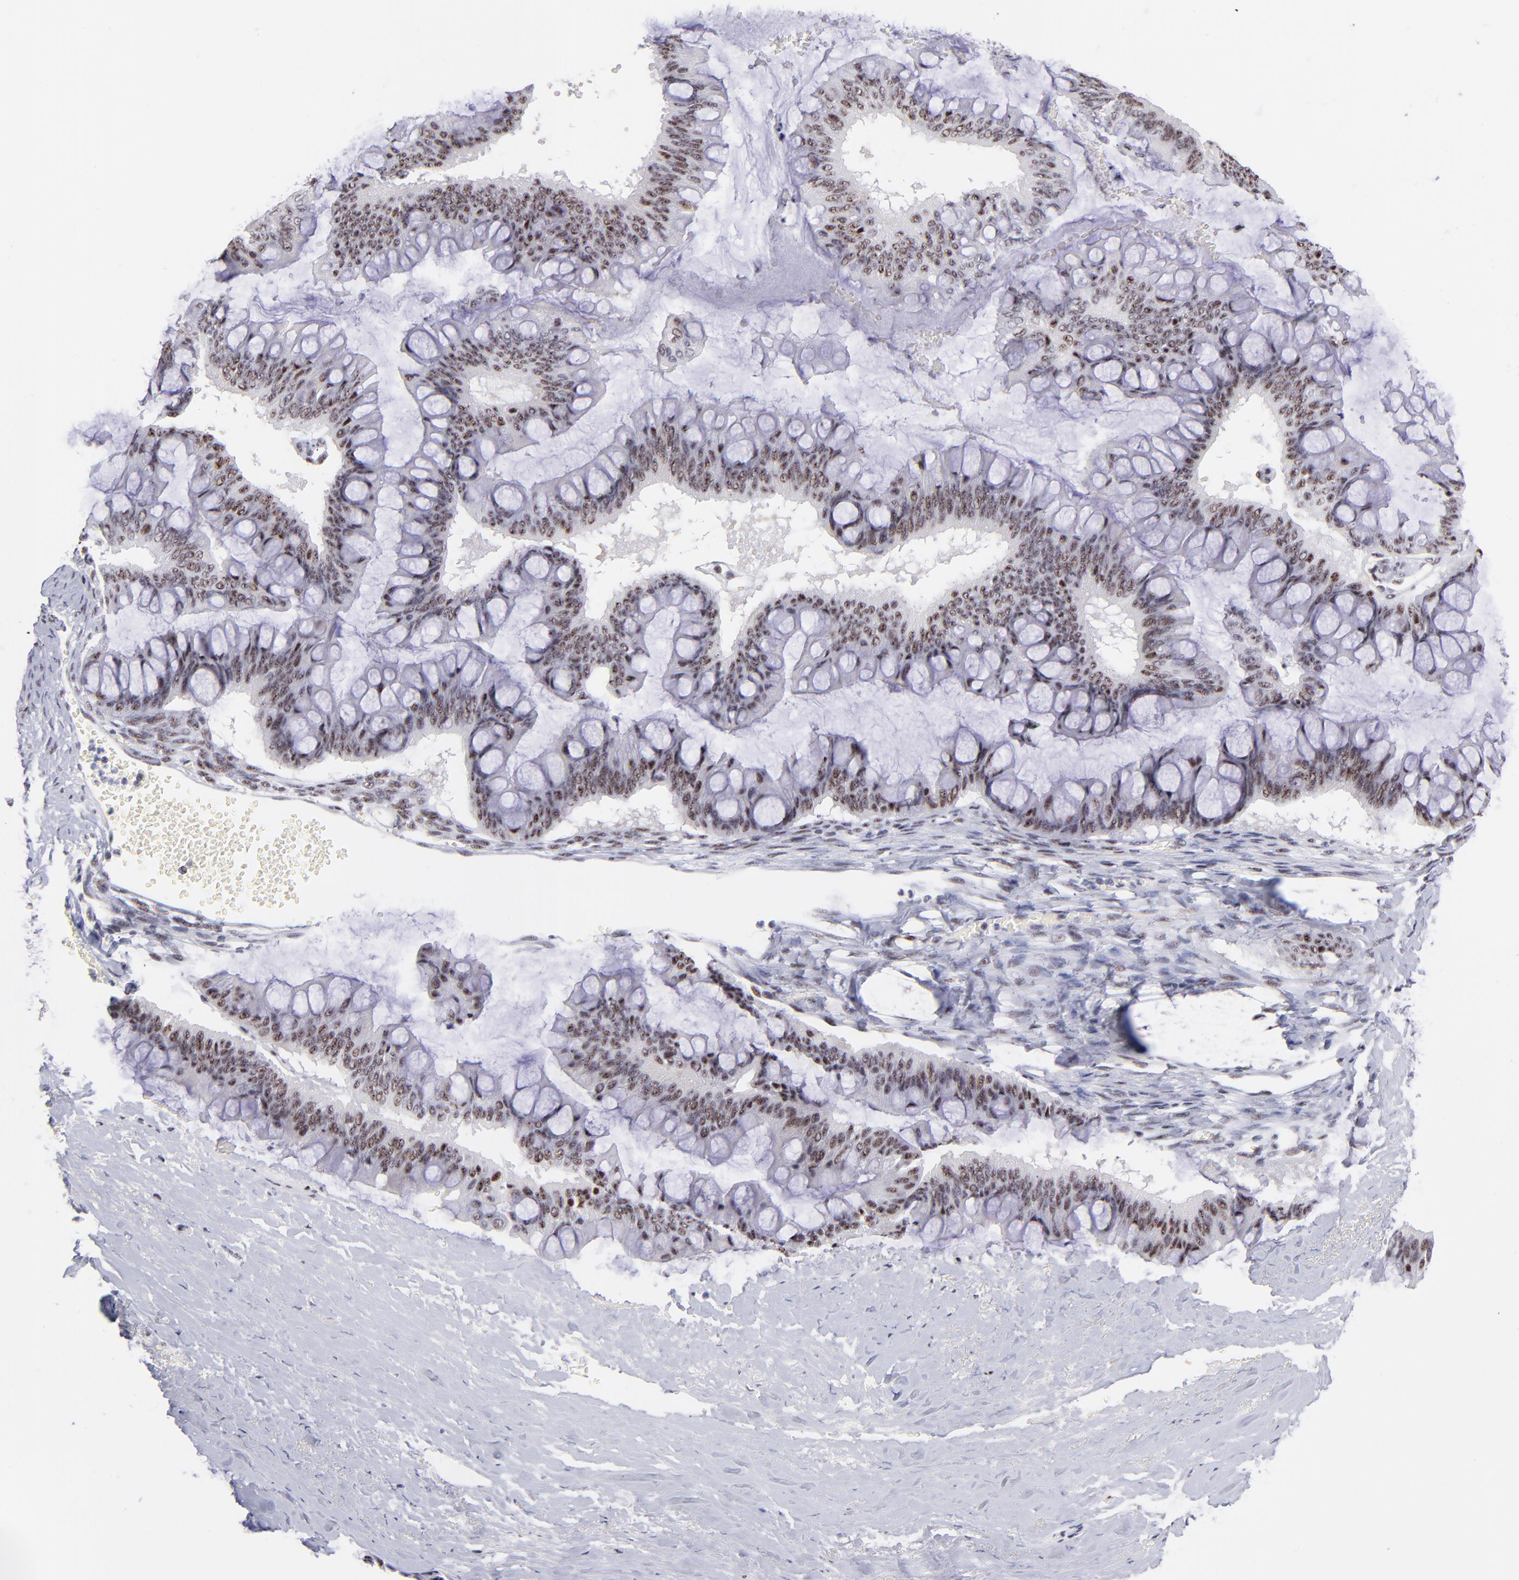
{"staining": {"intensity": "moderate", "quantity": ">75%", "location": "nuclear"}, "tissue": "ovarian cancer", "cell_type": "Tumor cells", "image_type": "cancer", "snomed": [{"axis": "morphology", "description": "Cystadenocarcinoma, mucinous, NOS"}, {"axis": "topography", "description": "Ovary"}], "caption": "Moderate nuclear staining for a protein is present in approximately >75% of tumor cells of ovarian cancer using IHC.", "gene": "CDC25C", "patient": {"sex": "female", "age": 73}}